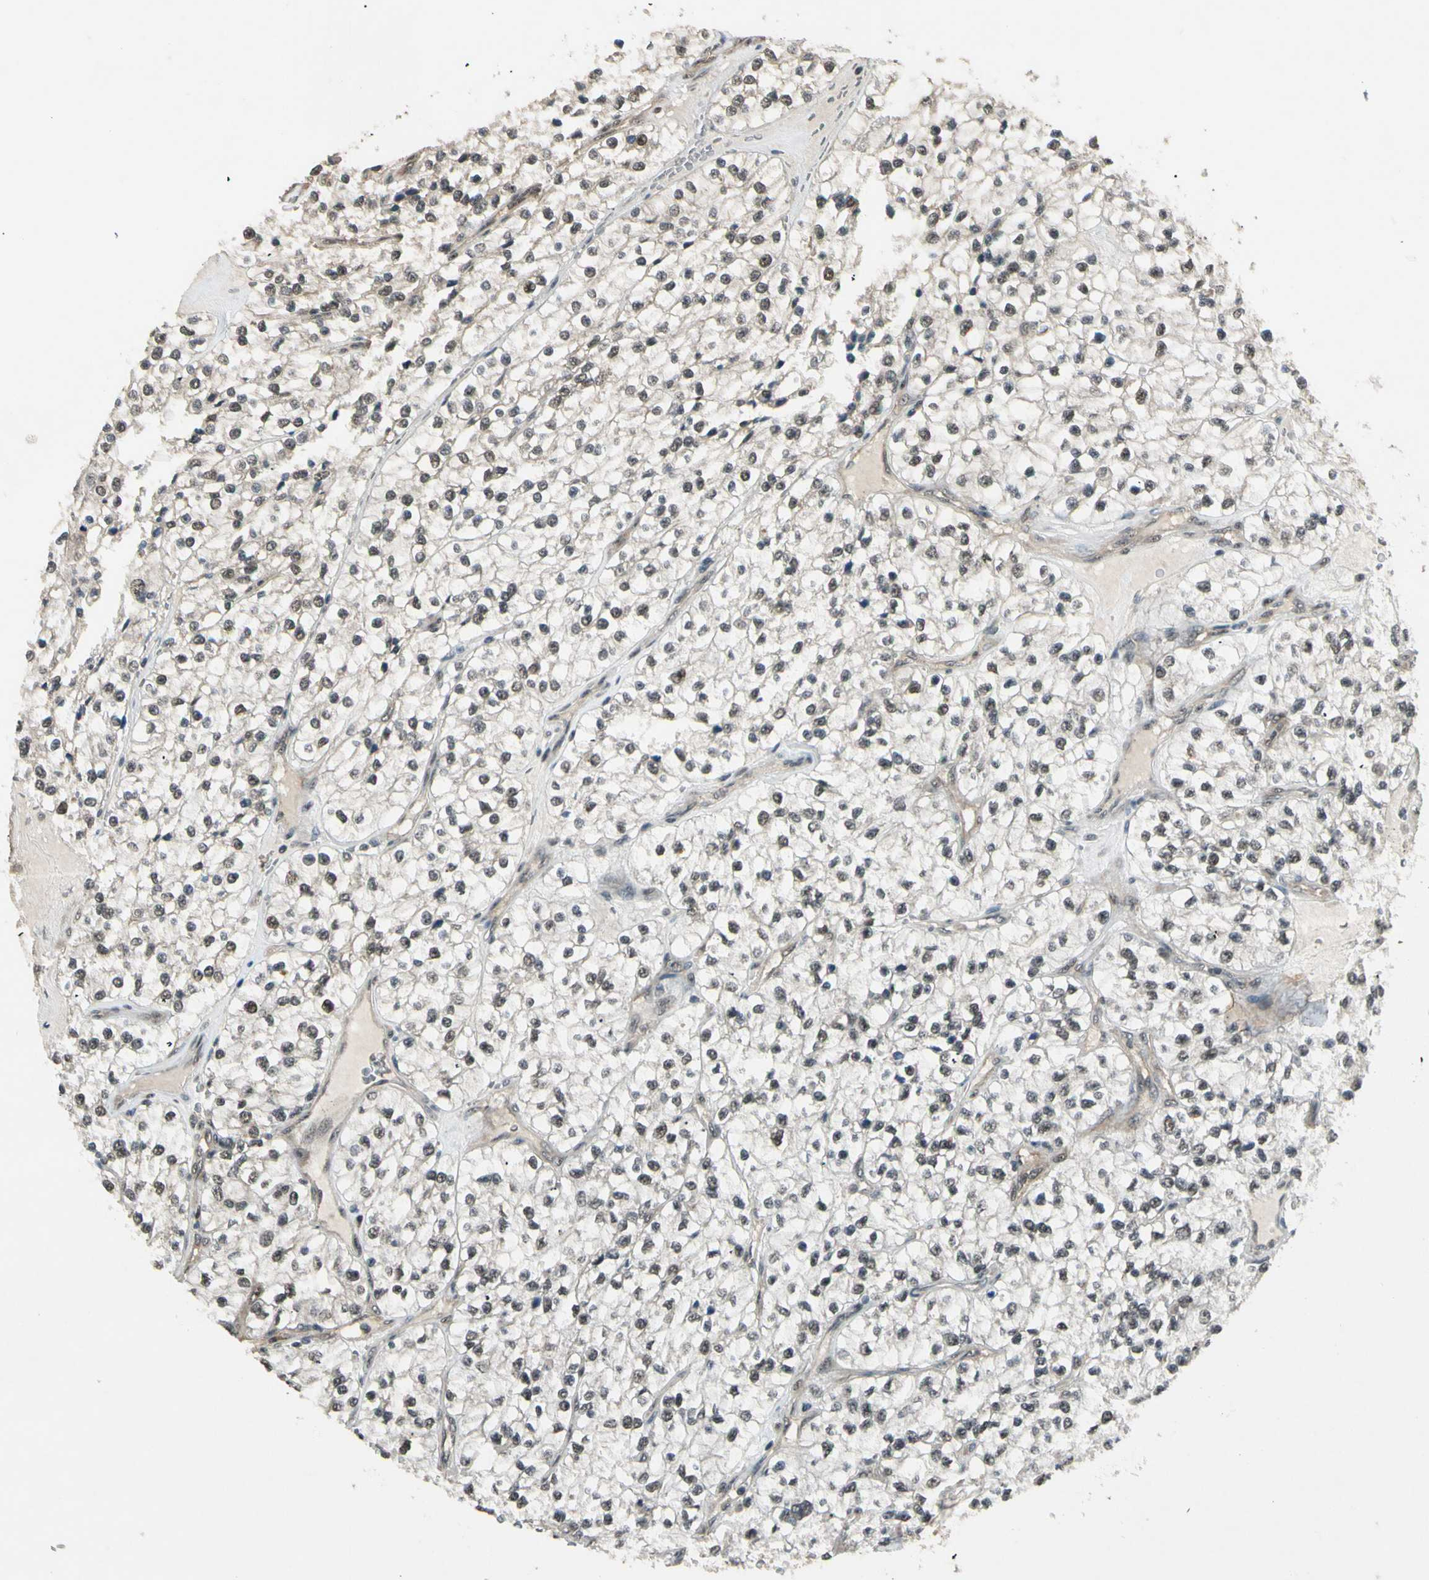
{"staining": {"intensity": "weak", "quantity": "25%-75%", "location": "cytoplasmic/membranous,nuclear"}, "tissue": "renal cancer", "cell_type": "Tumor cells", "image_type": "cancer", "snomed": [{"axis": "morphology", "description": "Adenocarcinoma, NOS"}, {"axis": "topography", "description": "Kidney"}], "caption": "There is low levels of weak cytoplasmic/membranous and nuclear staining in tumor cells of adenocarcinoma (renal), as demonstrated by immunohistochemical staining (brown color).", "gene": "MCPH1", "patient": {"sex": "female", "age": 57}}